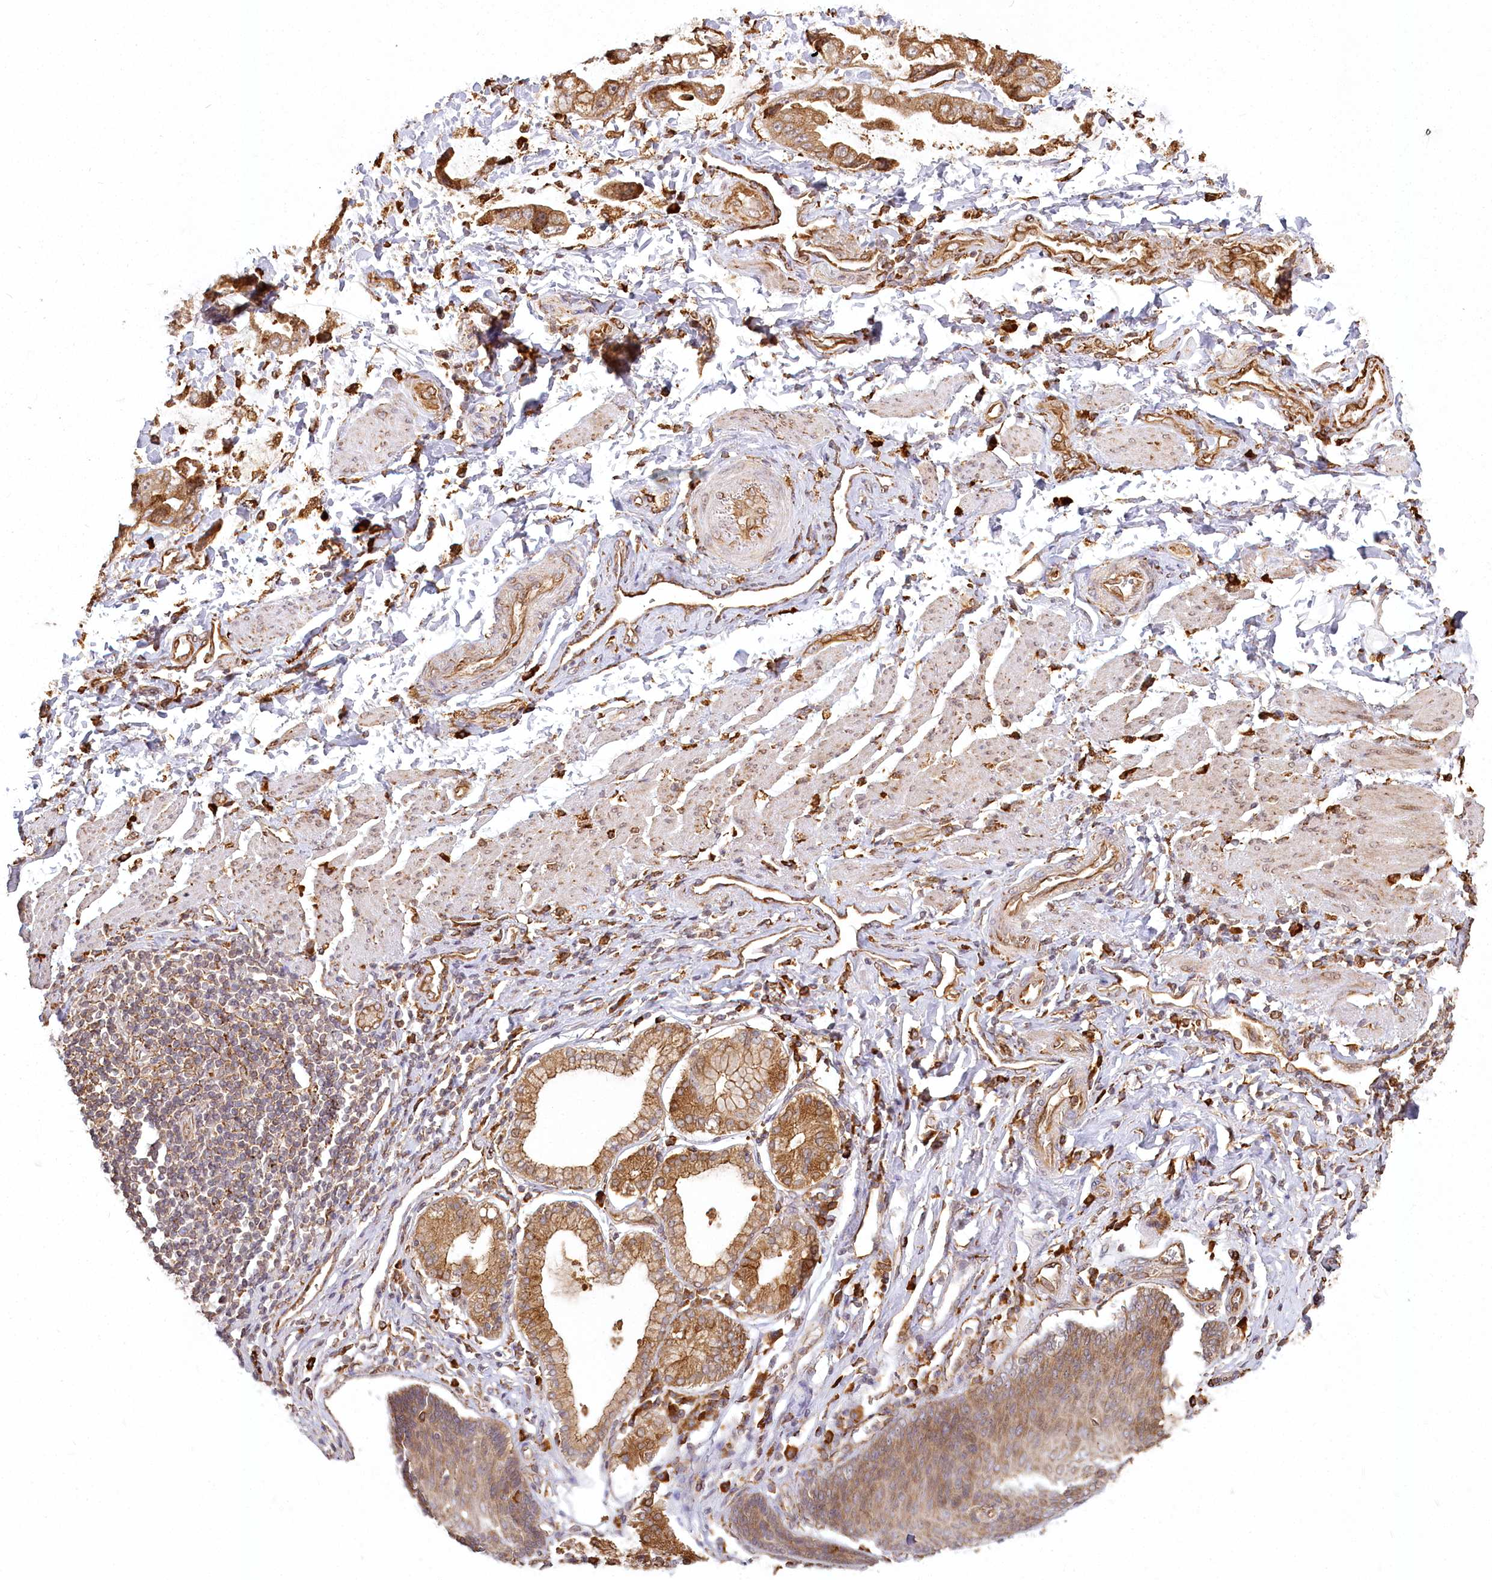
{"staining": {"intensity": "moderate", "quantity": ">75%", "location": "cytoplasmic/membranous"}, "tissue": "stomach cancer", "cell_type": "Tumor cells", "image_type": "cancer", "snomed": [{"axis": "morphology", "description": "Adenocarcinoma, NOS"}, {"axis": "topography", "description": "Stomach"}], "caption": "Brown immunohistochemical staining in human adenocarcinoma (stomach) reveals moderate cytoplasmic/membranous expression in about >75% of tumor cells.", "gene": "FAM13A", "patient": {"sex": "male", "age": 62}}